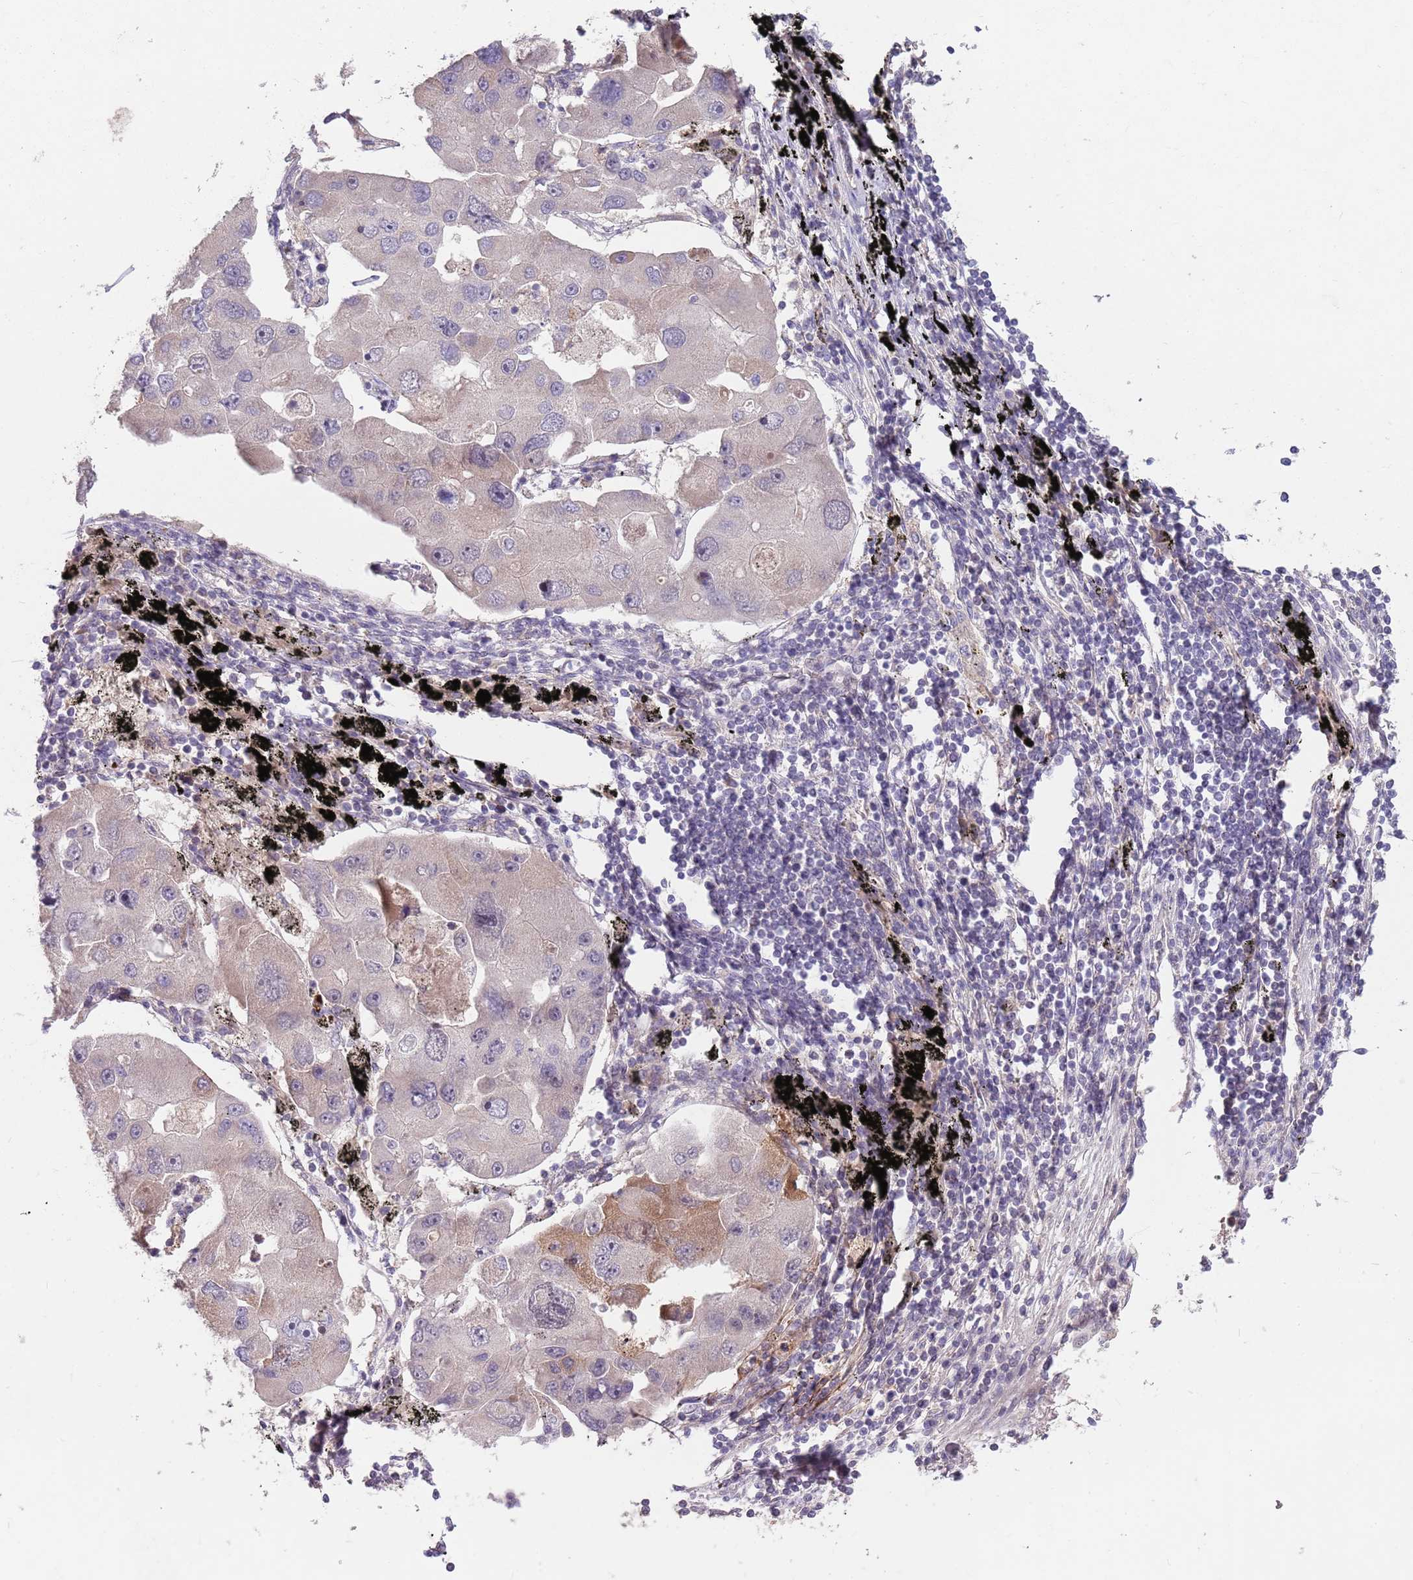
{"staining": {"intensity": "weak", "quantity": "<25%", "location": "cytoplasmic/membranous"}, "tissue": "lung cancer", "cell_type": "Tumor cells", "image_type": "cancer", "snomed": [{"axis": "morphology", "description": "Adenocarcinoma, NOS"}, {"axis": "topography", "description": "Lung"}], "caption": "This is an immunohistochemistry micrograph of human lung cancer. There is no positivity in tumor cells.", "gene": "MEI1", "patient": {"sex": "female", "age": 54}}